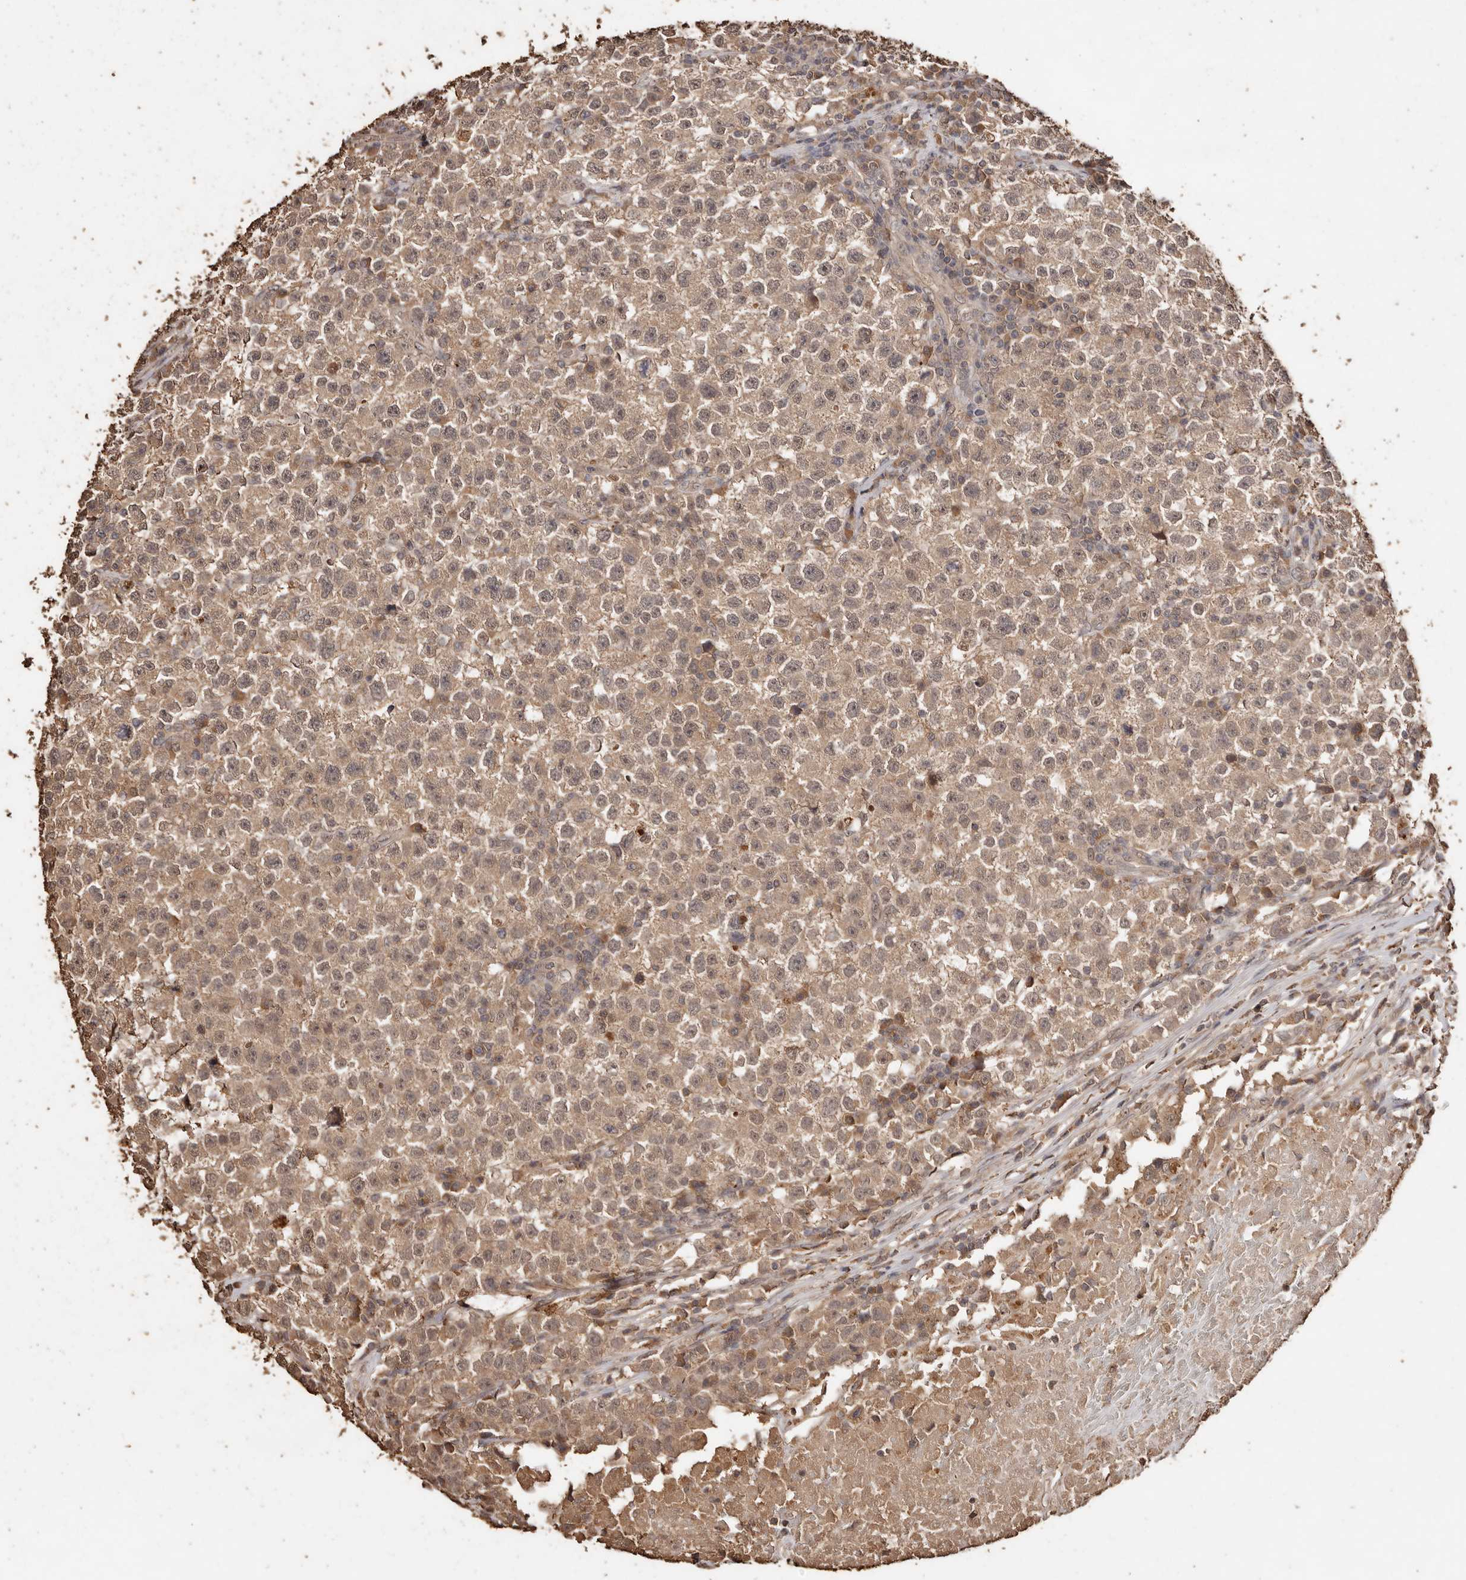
{"staining": {"intensity": "weak", "quantity": ">75%", "location": "cytoplasmic/membranous,nuclear"}, "tissue": "testis cancer", "cell_type": "Tumor cells", "image_type": "cancer", "snomed": [{"axis": "morphology", "description": "Seminoma, NOS"}, {"axis": "topography", "description": "Testis"}], "caption": "Protein expression analysis of testis cancer shows weak cytoplasmic/membranous and nuclear expression in approximately >75% of tumor cells. (Stains: DAB in brown, nuclei in blue, Microscopy: brightfield microscopy at high magnification).", "gene": "PKDCC", "patient": {"sex": "male", "age": 22}}